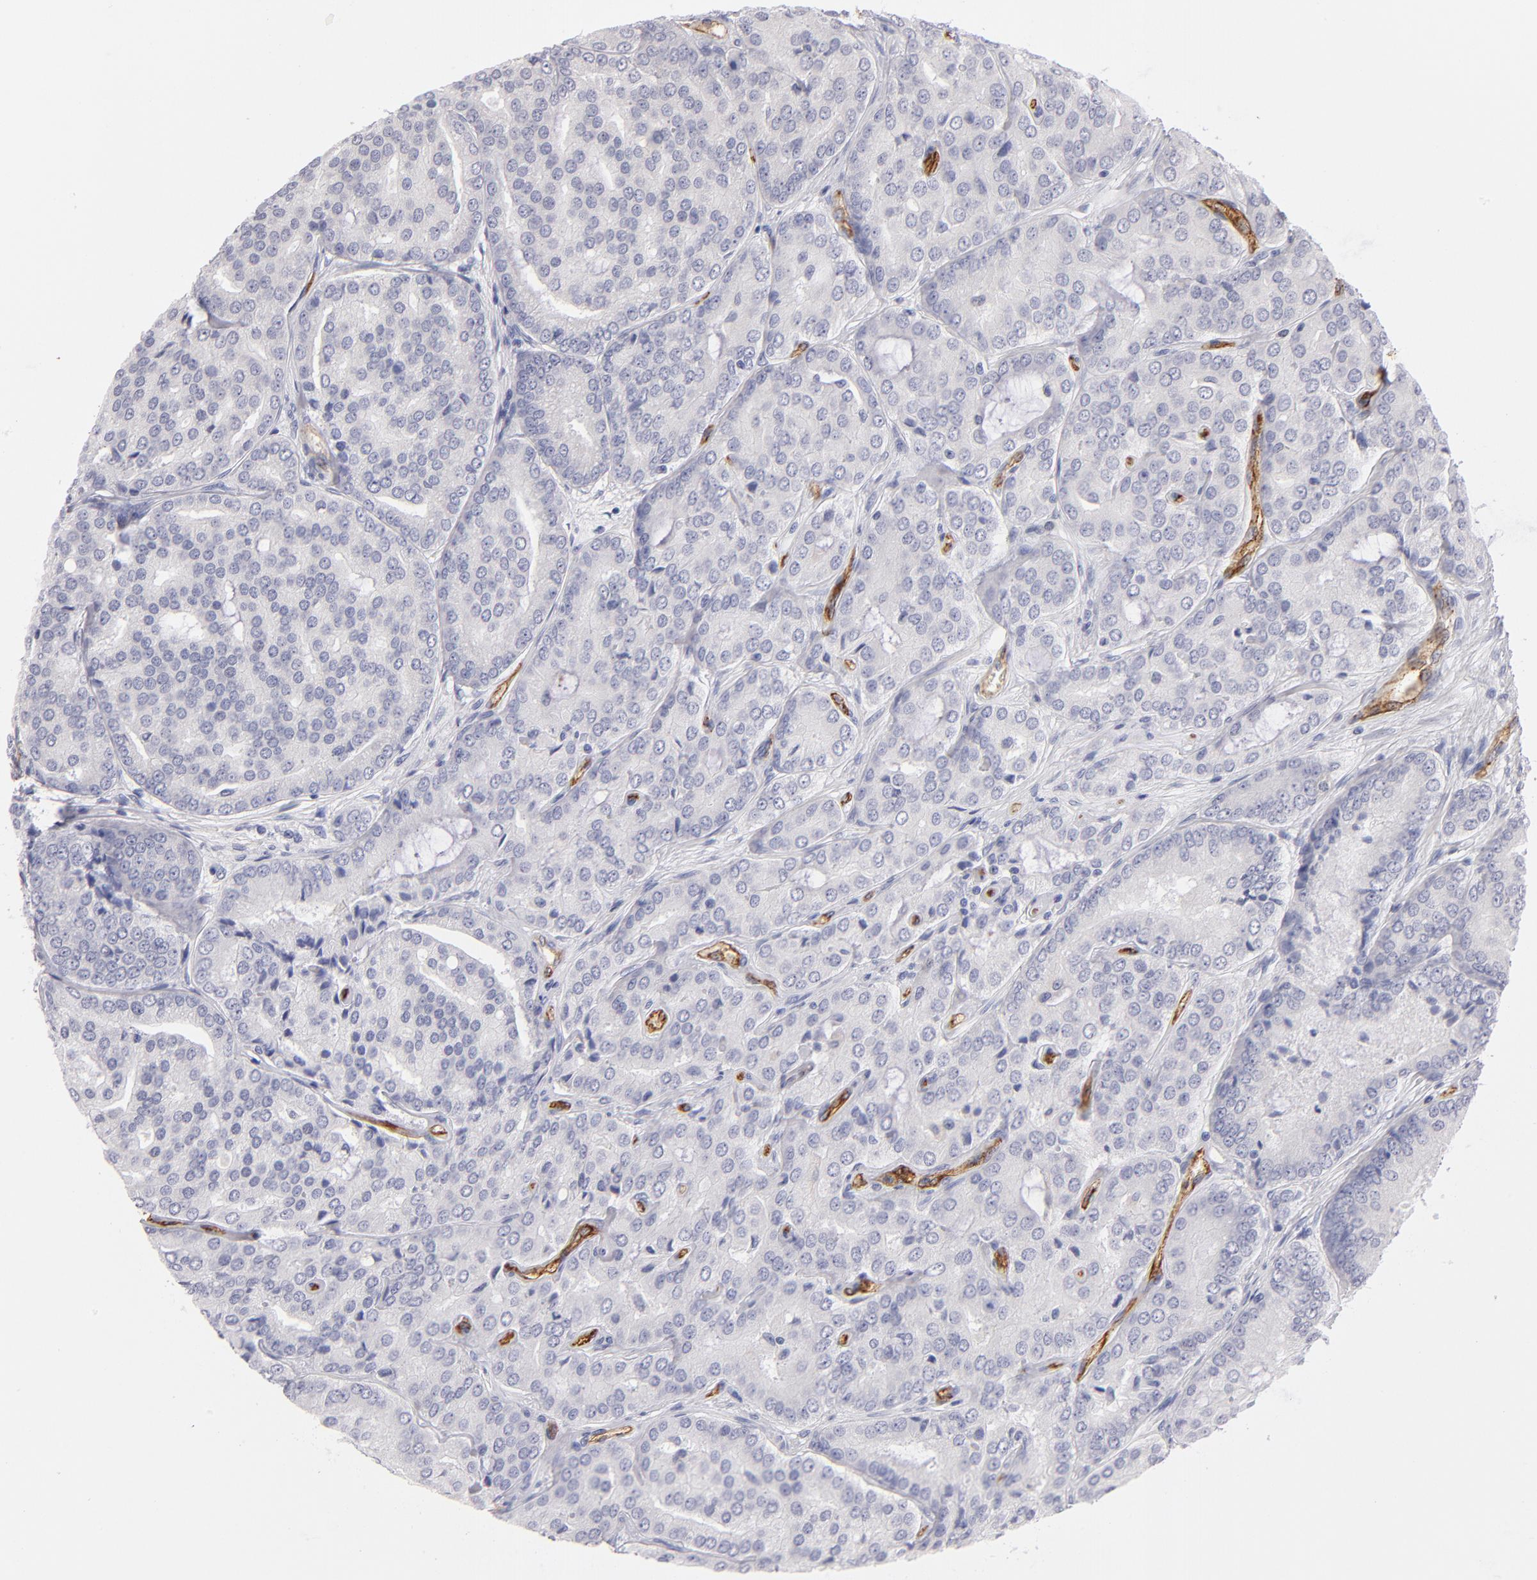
{"staining": {"intensity": "negative", "quantity": "none", "location": "none"}, "tissue": "prostate cancer", "cell_type": "Tumor cells", "image_type": "cancer", "snomed": [{"axis": "morphology", "description": "Adenocarcinoma, High grade"}, {"axis": "topography", "description": "Prostate"}], "caption": "There is no significant positivity in tumor cells of prostate cancer.", "gene": "PLVAP", "patient": {"sex": "male", "age": 64}}